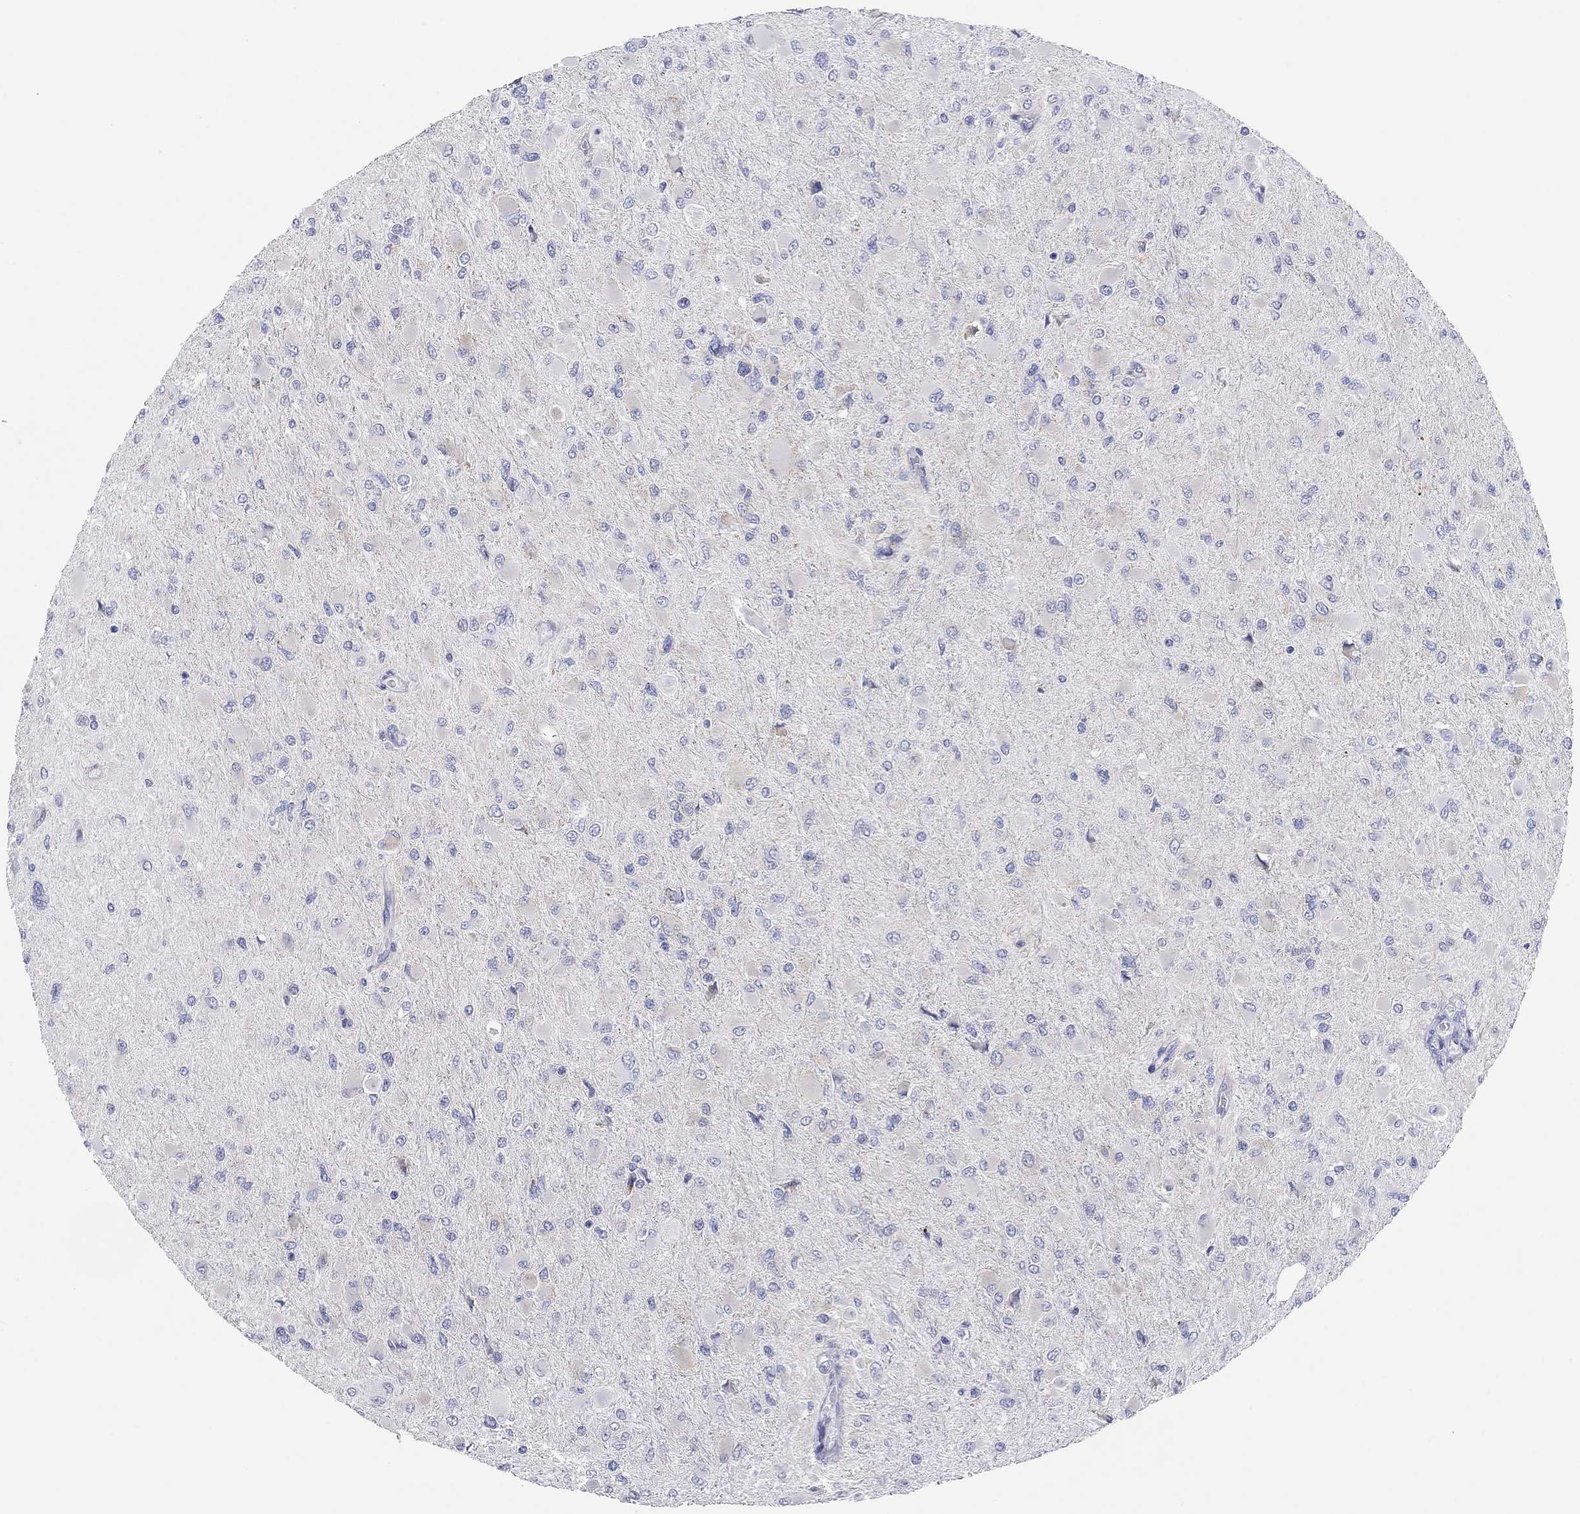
{"staining": {"intensity": "negative", "quantity": "none", "location": "none"}, "tissue": "glioma", "cell_type": "Tumor cells", "image_type": "cancer", "snomed": [{"axis": "morphology", "description": "Glioma, malignant, High grade"}, {"axis": "topography", "description": "Cerebral cortex"}], "caption": "The histopathology image exhibits no significant staining in tumor cells of malignant high-grade glioma.", "gene": "CHI3L2", "patient": {"sex": "female", "age": 36}}